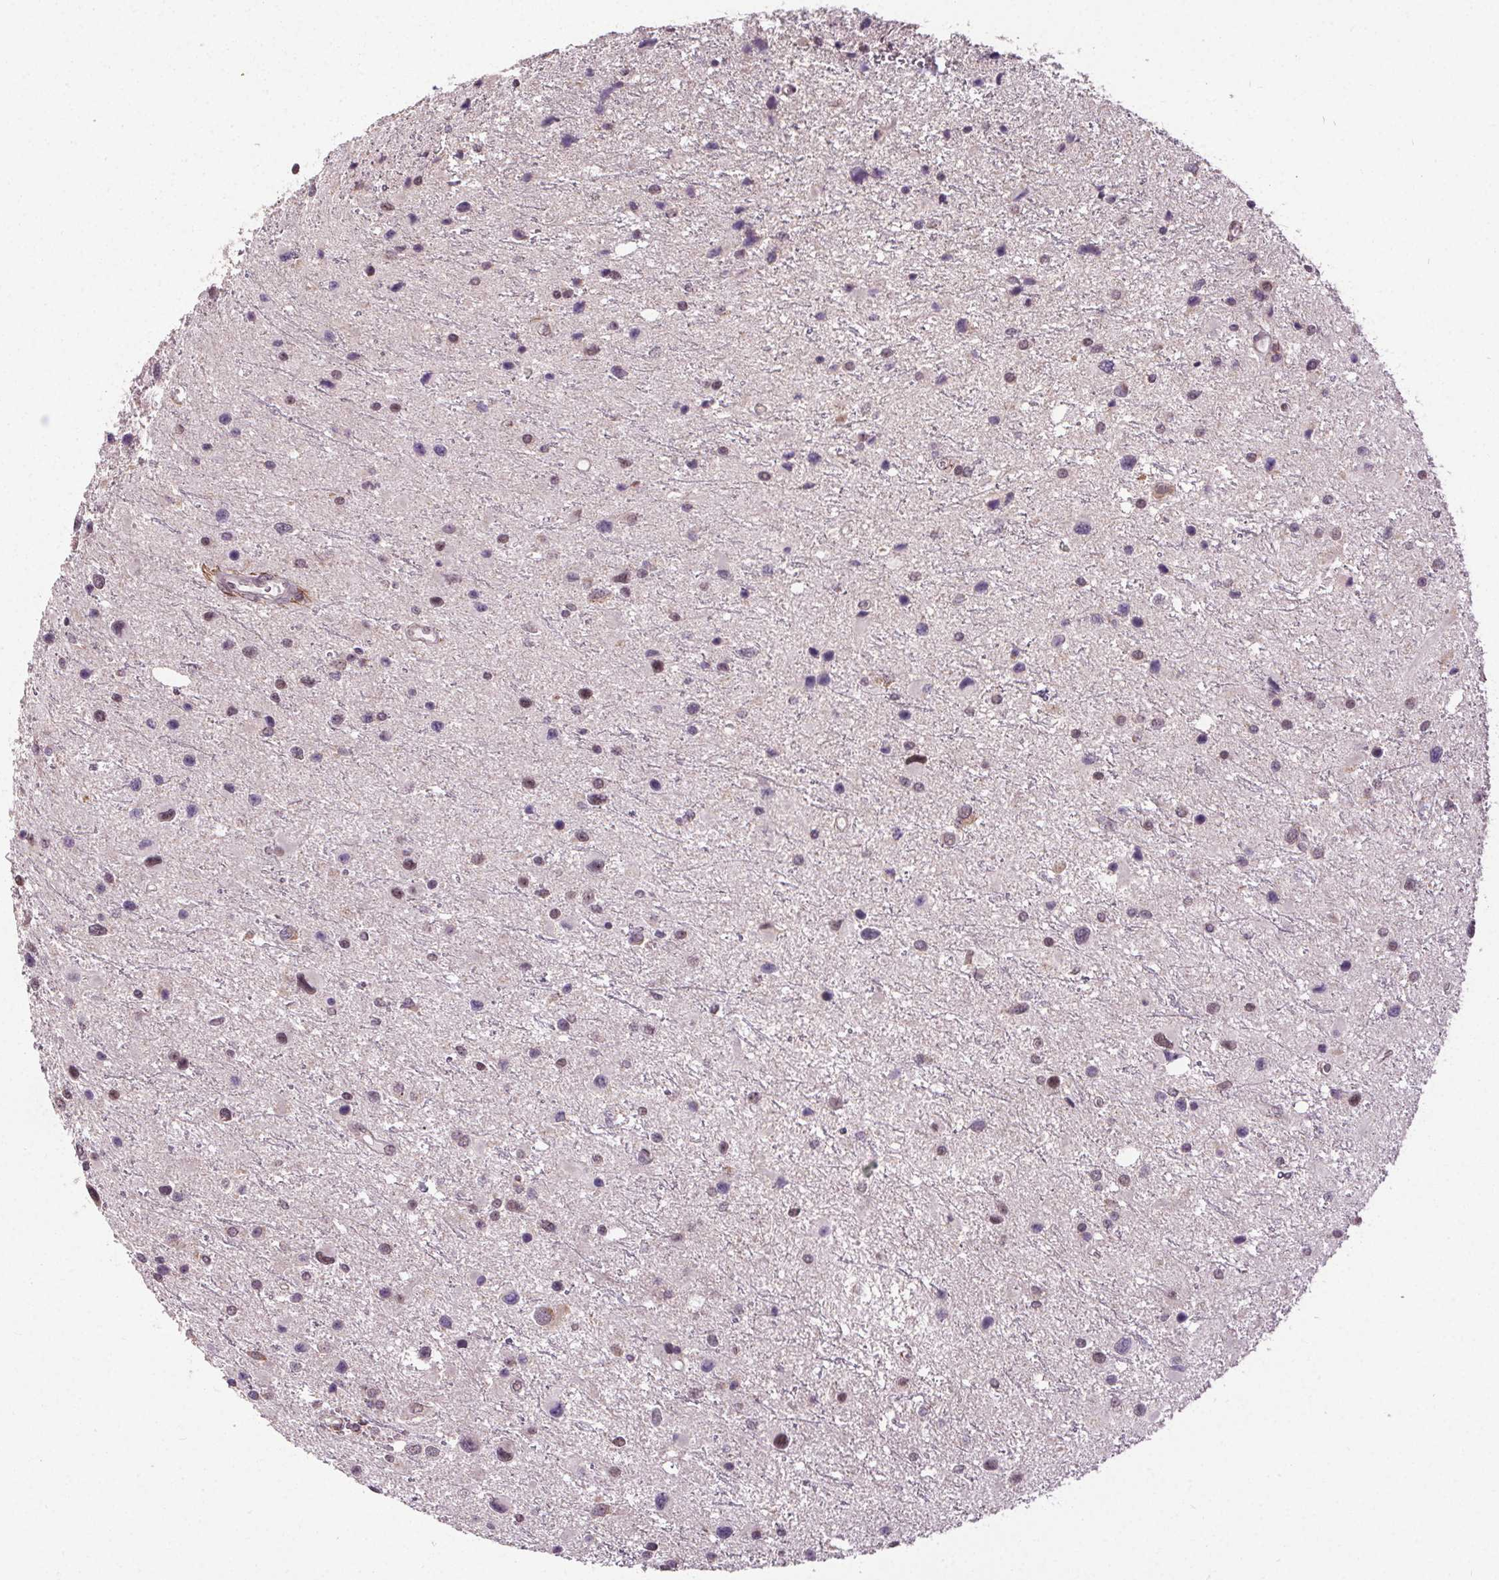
{"staining": {"intensity": "negative", "quantity": "none", "location": "none"}, "tissue": "glioma", "cell_type": "Tumor cells", "image_type": "cancer", "snomed": [{"axis": "morphology", "description": "Glioma, malignant, Low grade"}, {"axis": "topography", "description": "Brain"}], "caption": "The histopathology image reveals no significant staining in tumor cells of glioma.", "gene": "KIAA0232", "patient": {"sex": "female", "age": 32}}